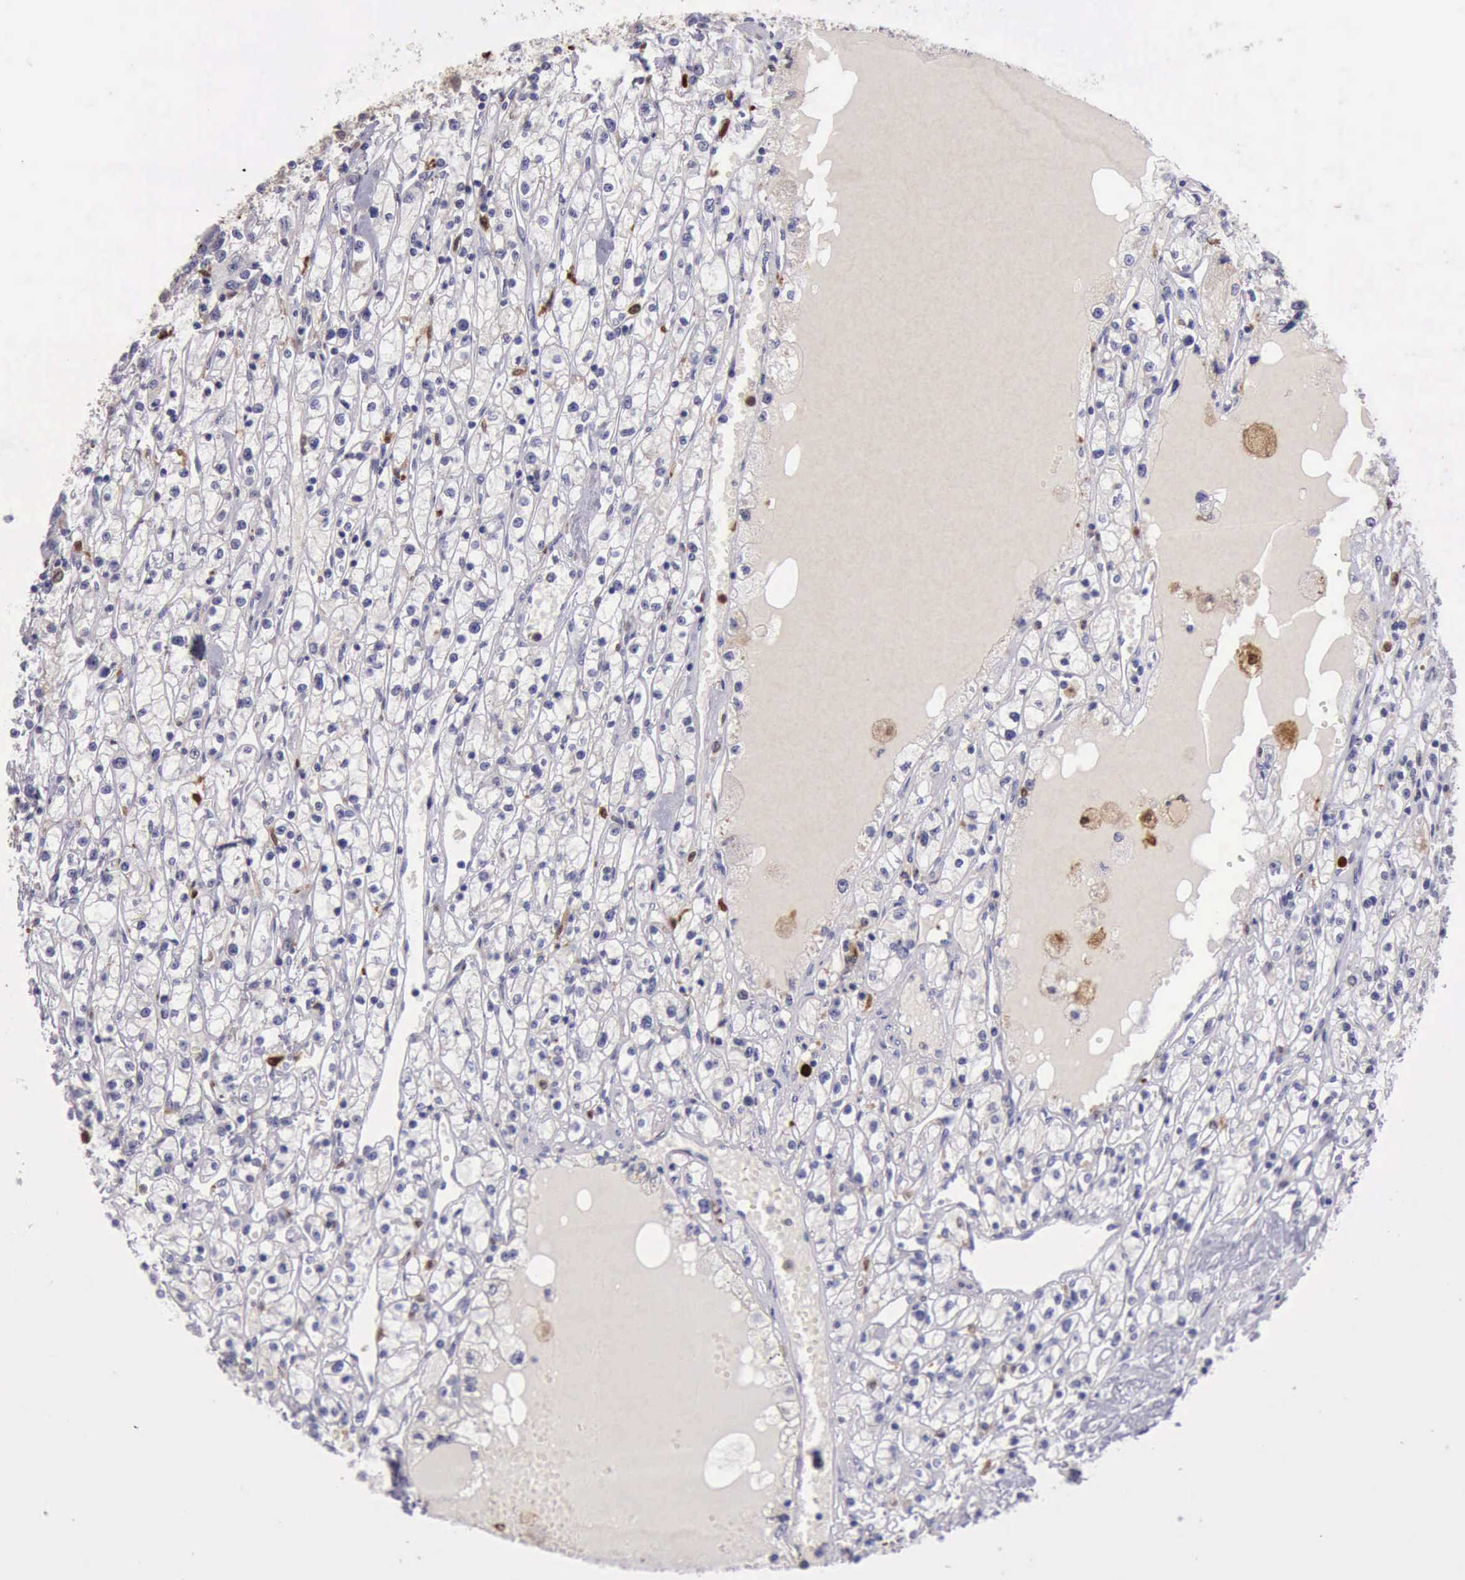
{"staining": {"intensity": "negative", "quantity": "none", "location": "none"}, "tissue": "renal cancer", "cell_type": "Tumor cells", "image_type": "cancer", "snomed": [{"axis": "morphology", "description": "Adenocarcinoma, NOS"}, {"axis": "topography", "description": "Kidney"}], "caption": "Tumor cells show no significant protein expression in renal cancer.", "gene": "CSTA", "patient": {"sex": "male", "age": 56}}